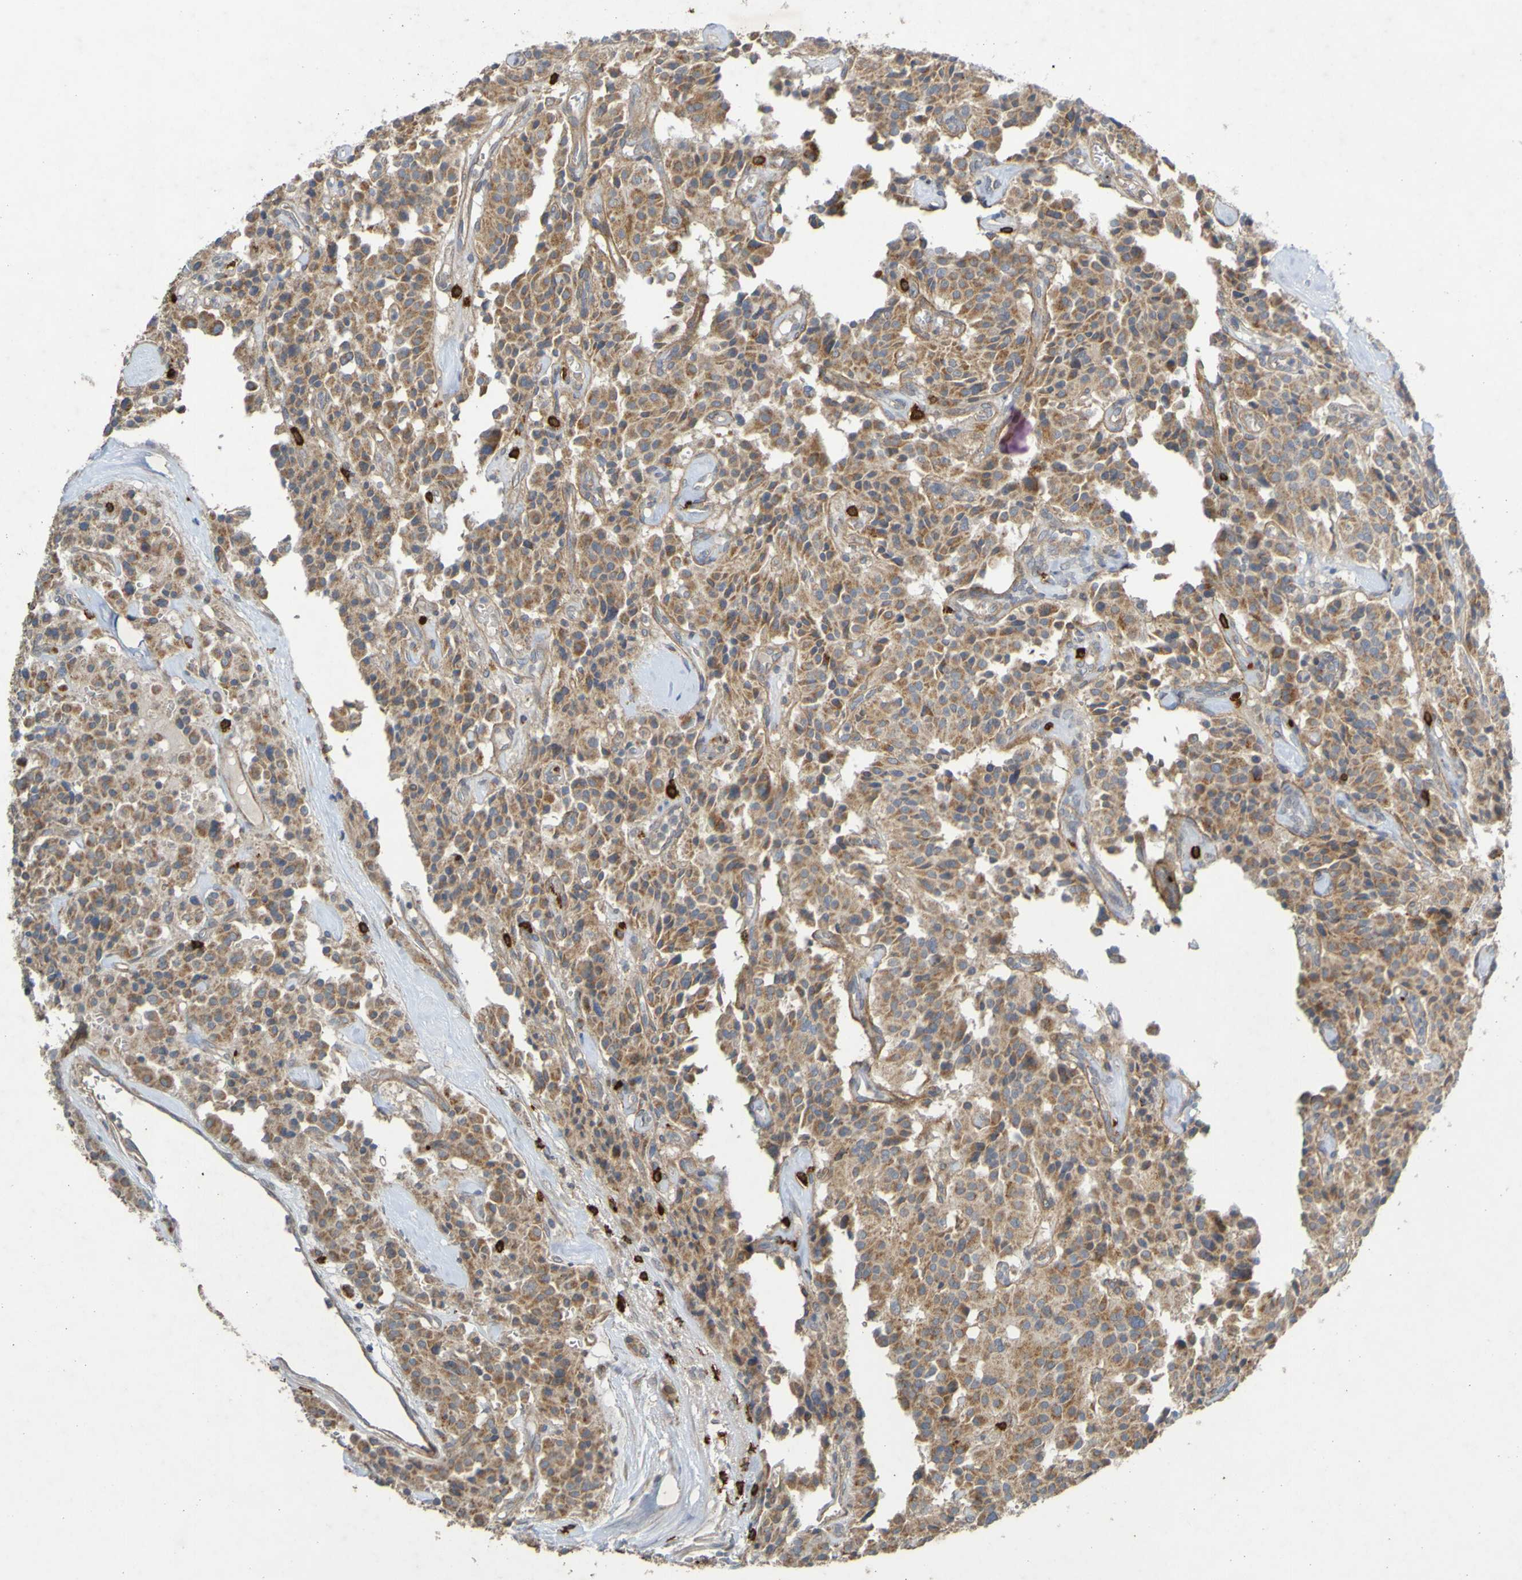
{"staining": {"intensity": "moderate", "quantity": ">75%", "location": "cytoplasmic/membranous"}, "tissue": "carcinoid", "cell_type": "Tumor cells", "image_type": "cancer", "snomed": [{"axis": "morphology", "description": "Carcinoid, malignant, NOS"}, {"axis": "topography", "description": "Lung"}], "caption": "About >75% of tumor cells in carcinoid display moderate cytoplasmic/membranous protein staining as visualized by brown immunohistochemical staining.", "gene": "B3GAT2", "patient": {"sex": "male", "age": 30}}